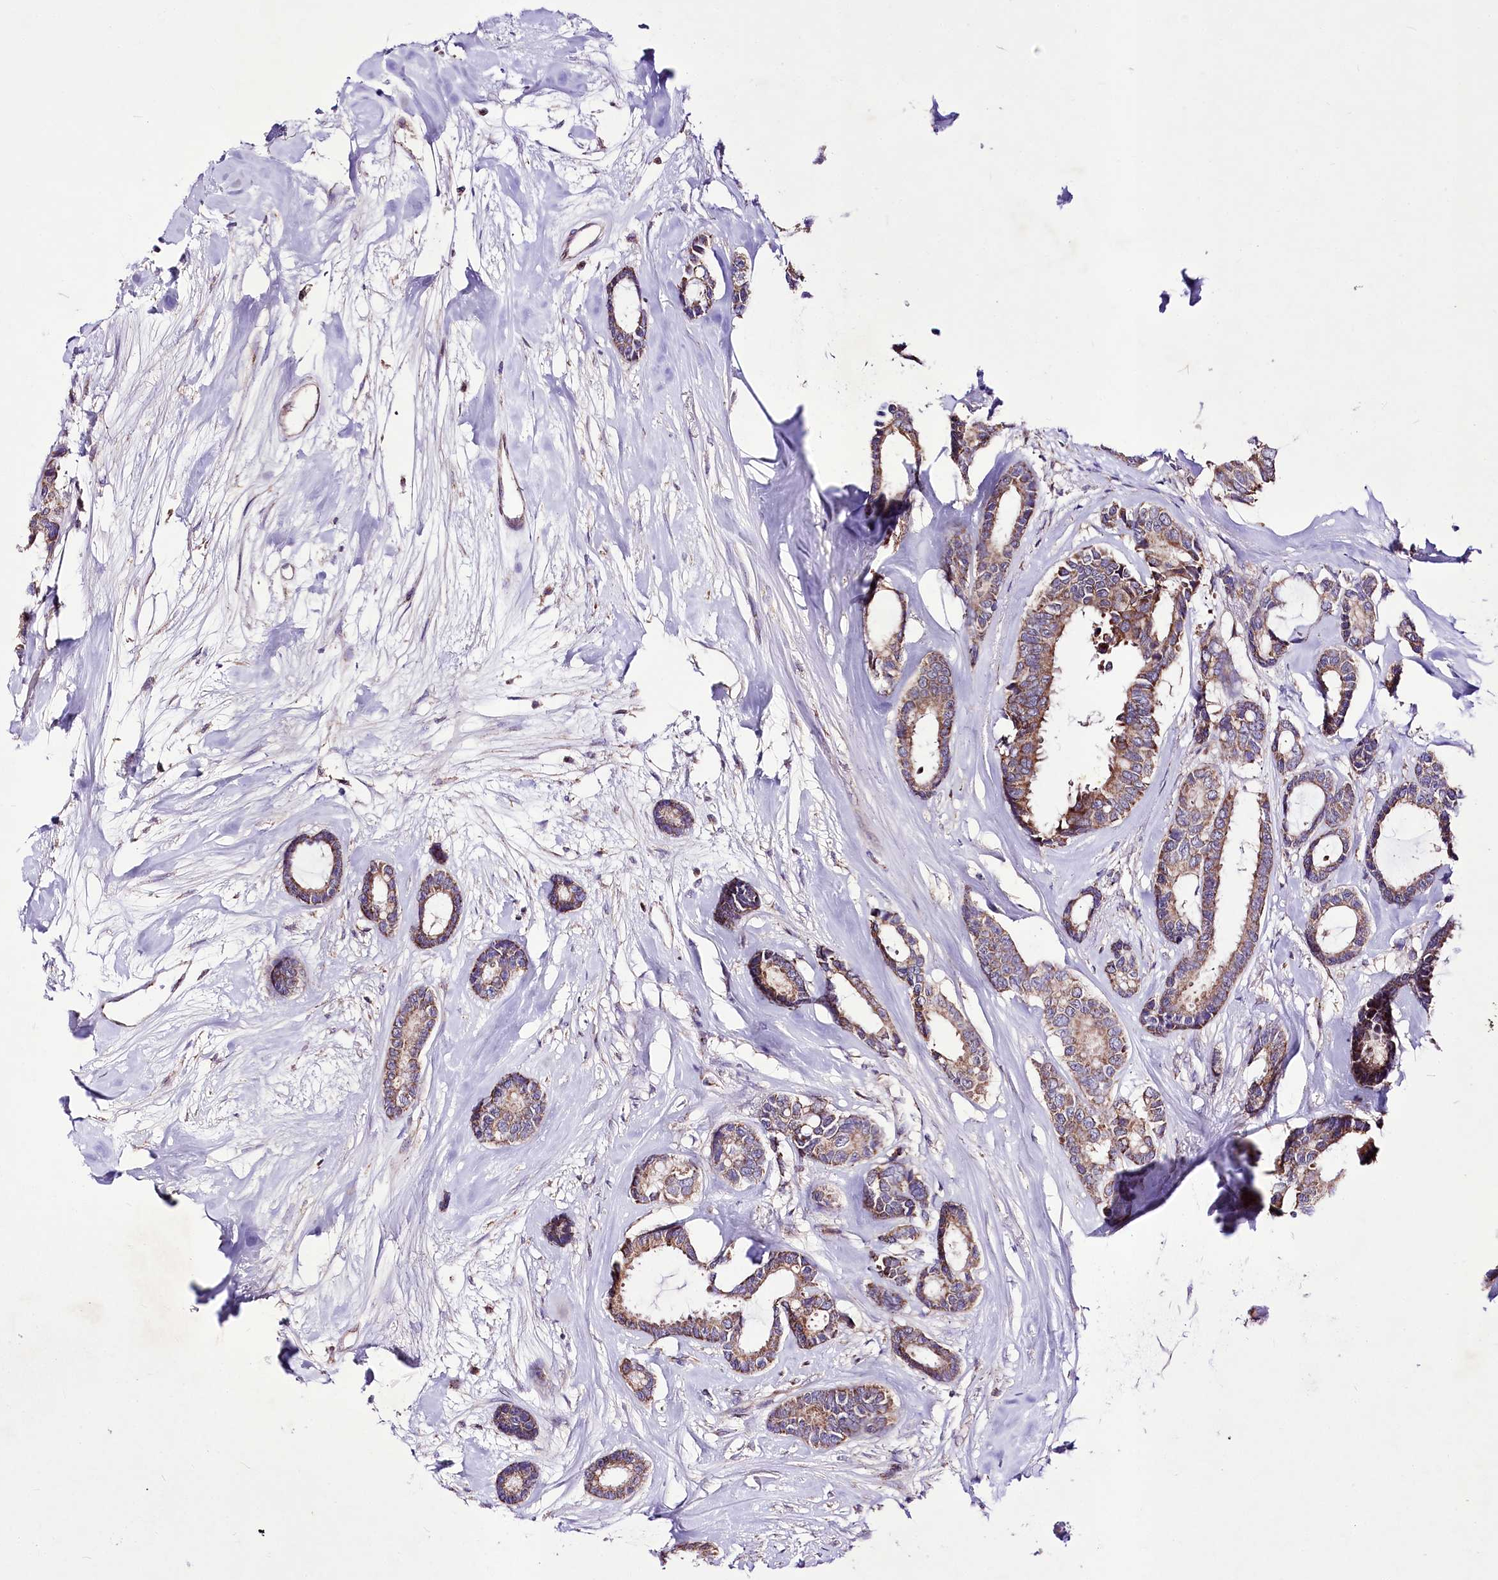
{"staining": {"intensity": "moderate", "quantity": ">75%", "location": "cytoplasmic/membranous"}, "tissue": "breast cancer", "cell_type": "Tumor cells", "image_type": "cancer", "snomed": [{"axis": "morphology", "description": "Duct carcinoma"}, {"axis": "topography", "description": "Breast"}], "caption": "Breast cancer (invasive ductal carcinoma) stained for a protein (brown) demonstrates moderate cytoplasmic/membranous positive expression in approximately >75% of tumor cells.", "gene": "ATE1", "patient": {"sex": "female", "age": 87}}